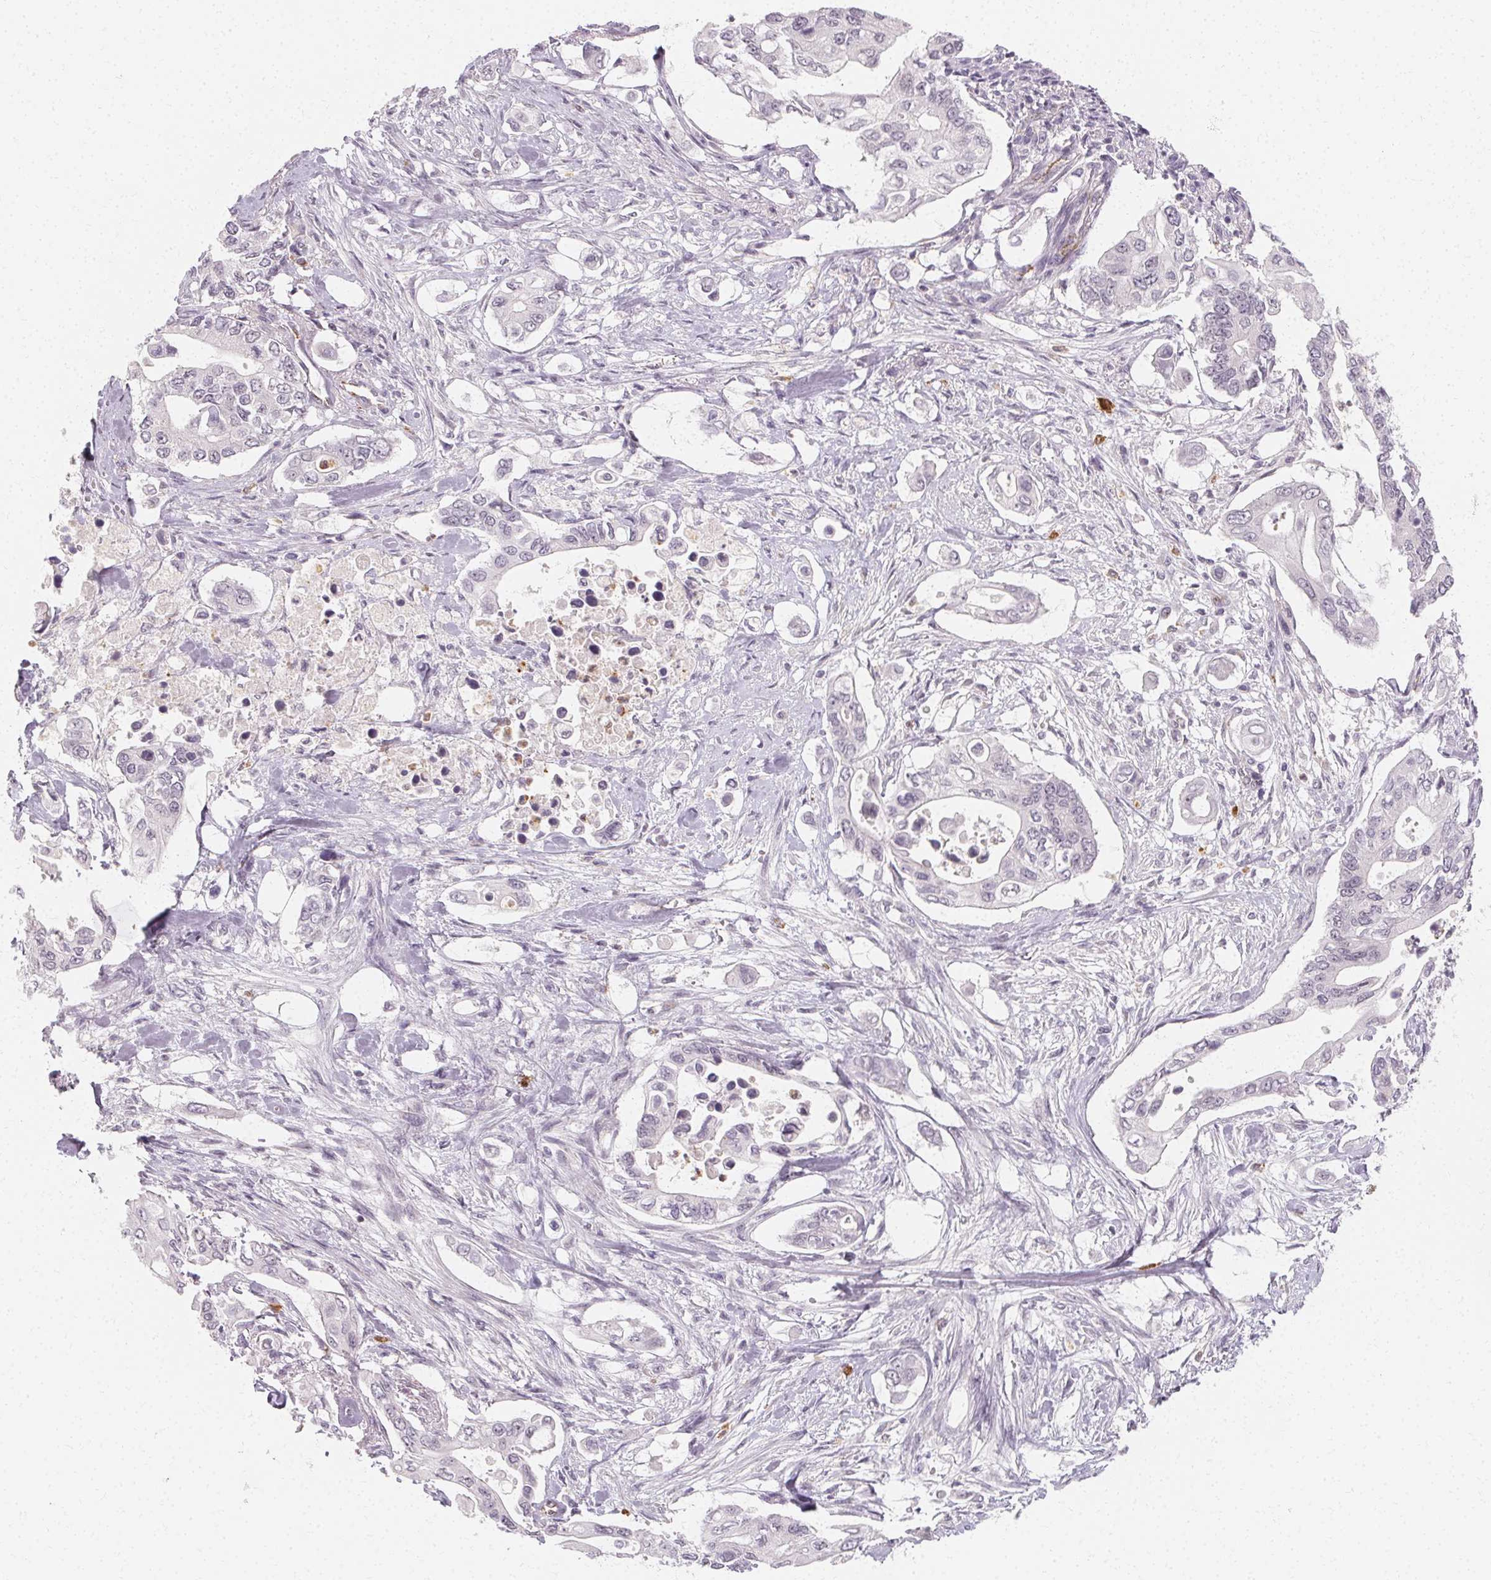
{"staining": {"intensity": "negative", "quantity": "none", "location": "none"}, "tissue": "pancreatic cancer", "cell_type": "Tumor cells", "image_type": "cancer", "snomed": [{"axis": "morphology", "description": "Adenocarcinoma, NOS"}, {"axis": "topography", "description": "Pancreas"}], "caption": "Image shows no protein staining in tumor cells of pancreatic cancer (adenocarcinoma) tissue.", "gene": "CLCNKB", "patient": {"sex": "female", "age": 63}}